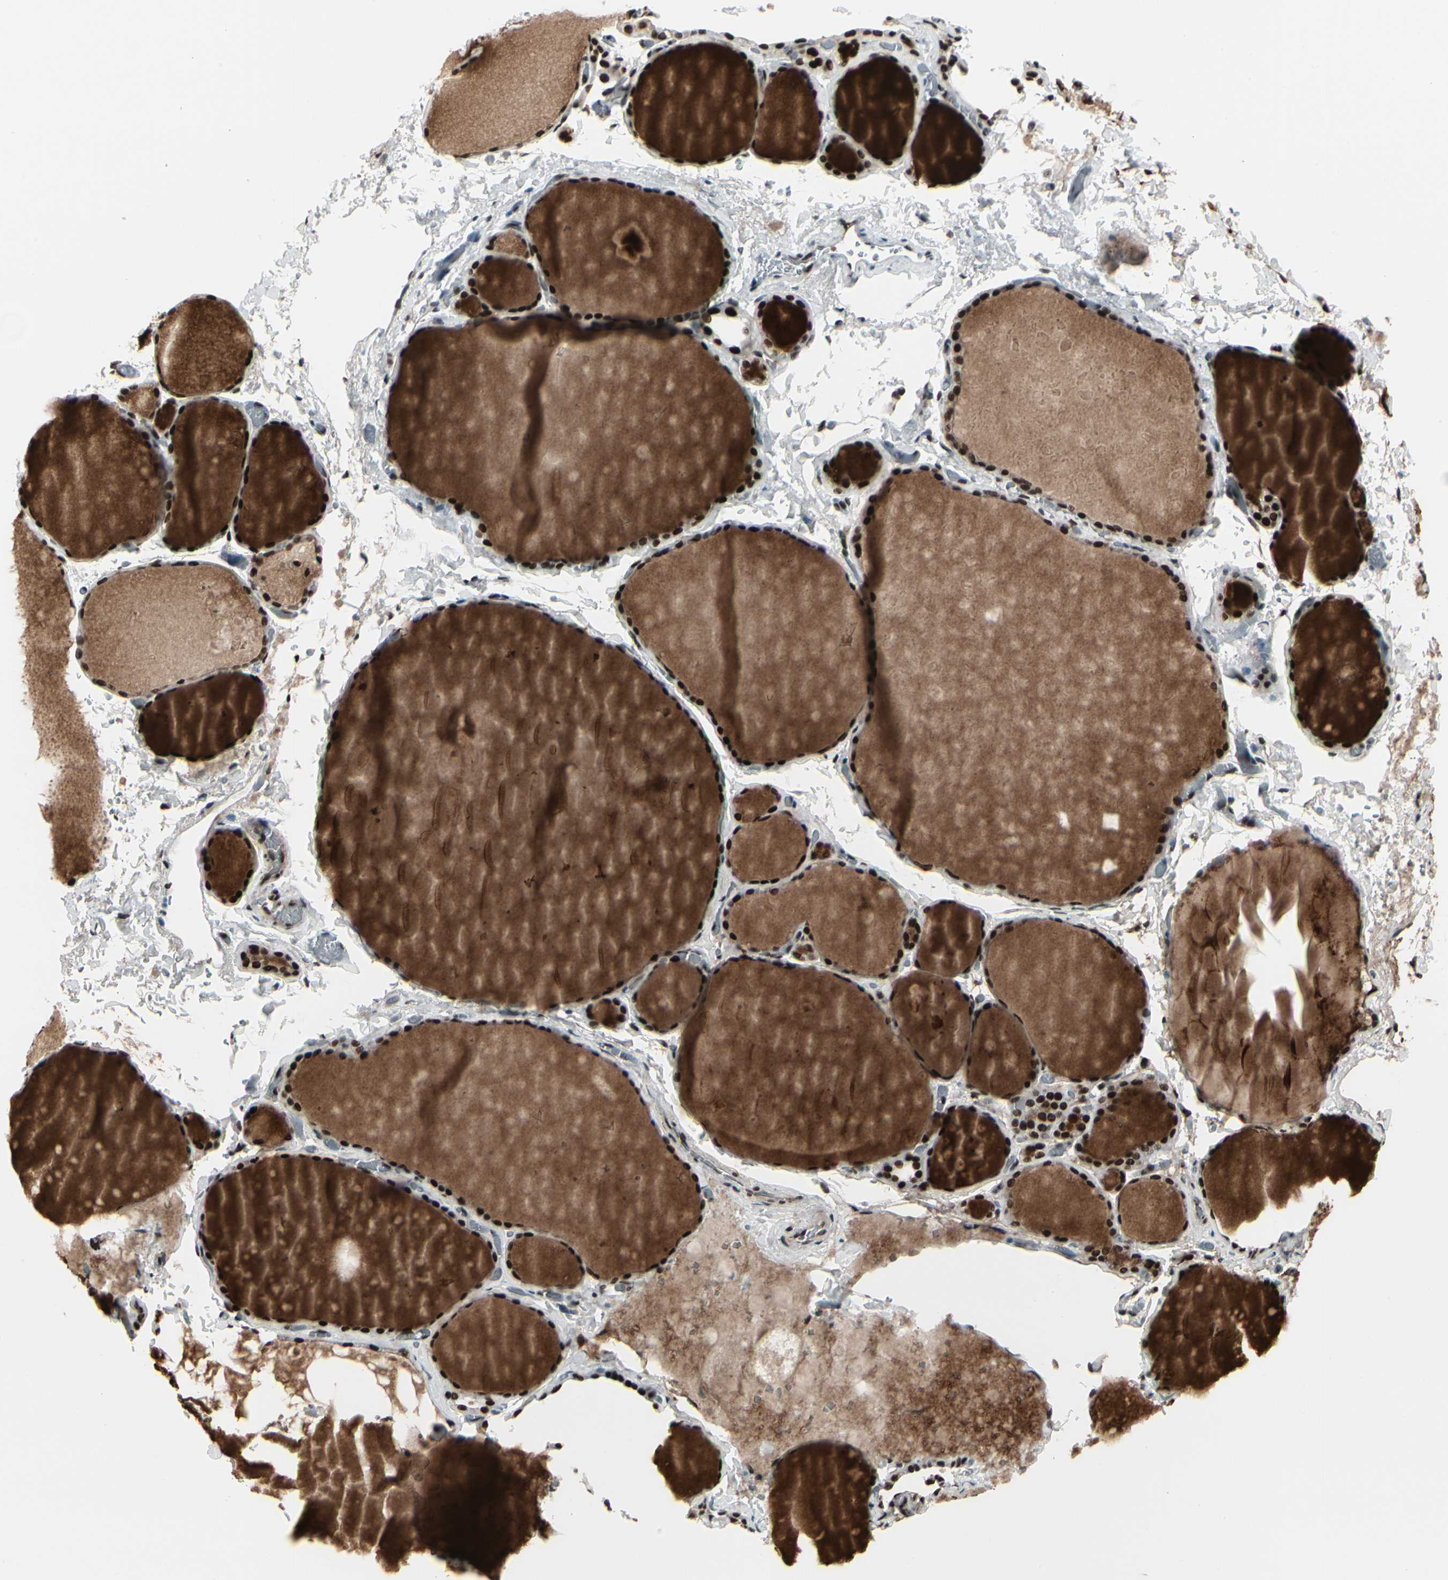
{"staining": {"intensity": "strong", "quantity": ">75%", "location": "cytoplasmic/membranous,nuclear"}, "tissue": "thyroid gland", "cell_type": "Glandular cells", "image_type": "normal", "snomed": [{"axis": "morphology", "description": "Normal tissue, NOS"}, {"axis": "topography", "description": "Thyroid gland"}], "caption": "IHC staining of benign thyroid gland, which exhibits high levels of strong cytoplasmic/membranous,nuclear positivity in approximately >75% of glandular cells indicating strong cytoplasmic/membranous,nuclear protein positivity. The staining was performed using DAB (brown) for protein detection and nuclei were counterstained in hematoxylin (blue).", "gene": "HMG20A", "patient": {"sex": "male", "age": 76}}